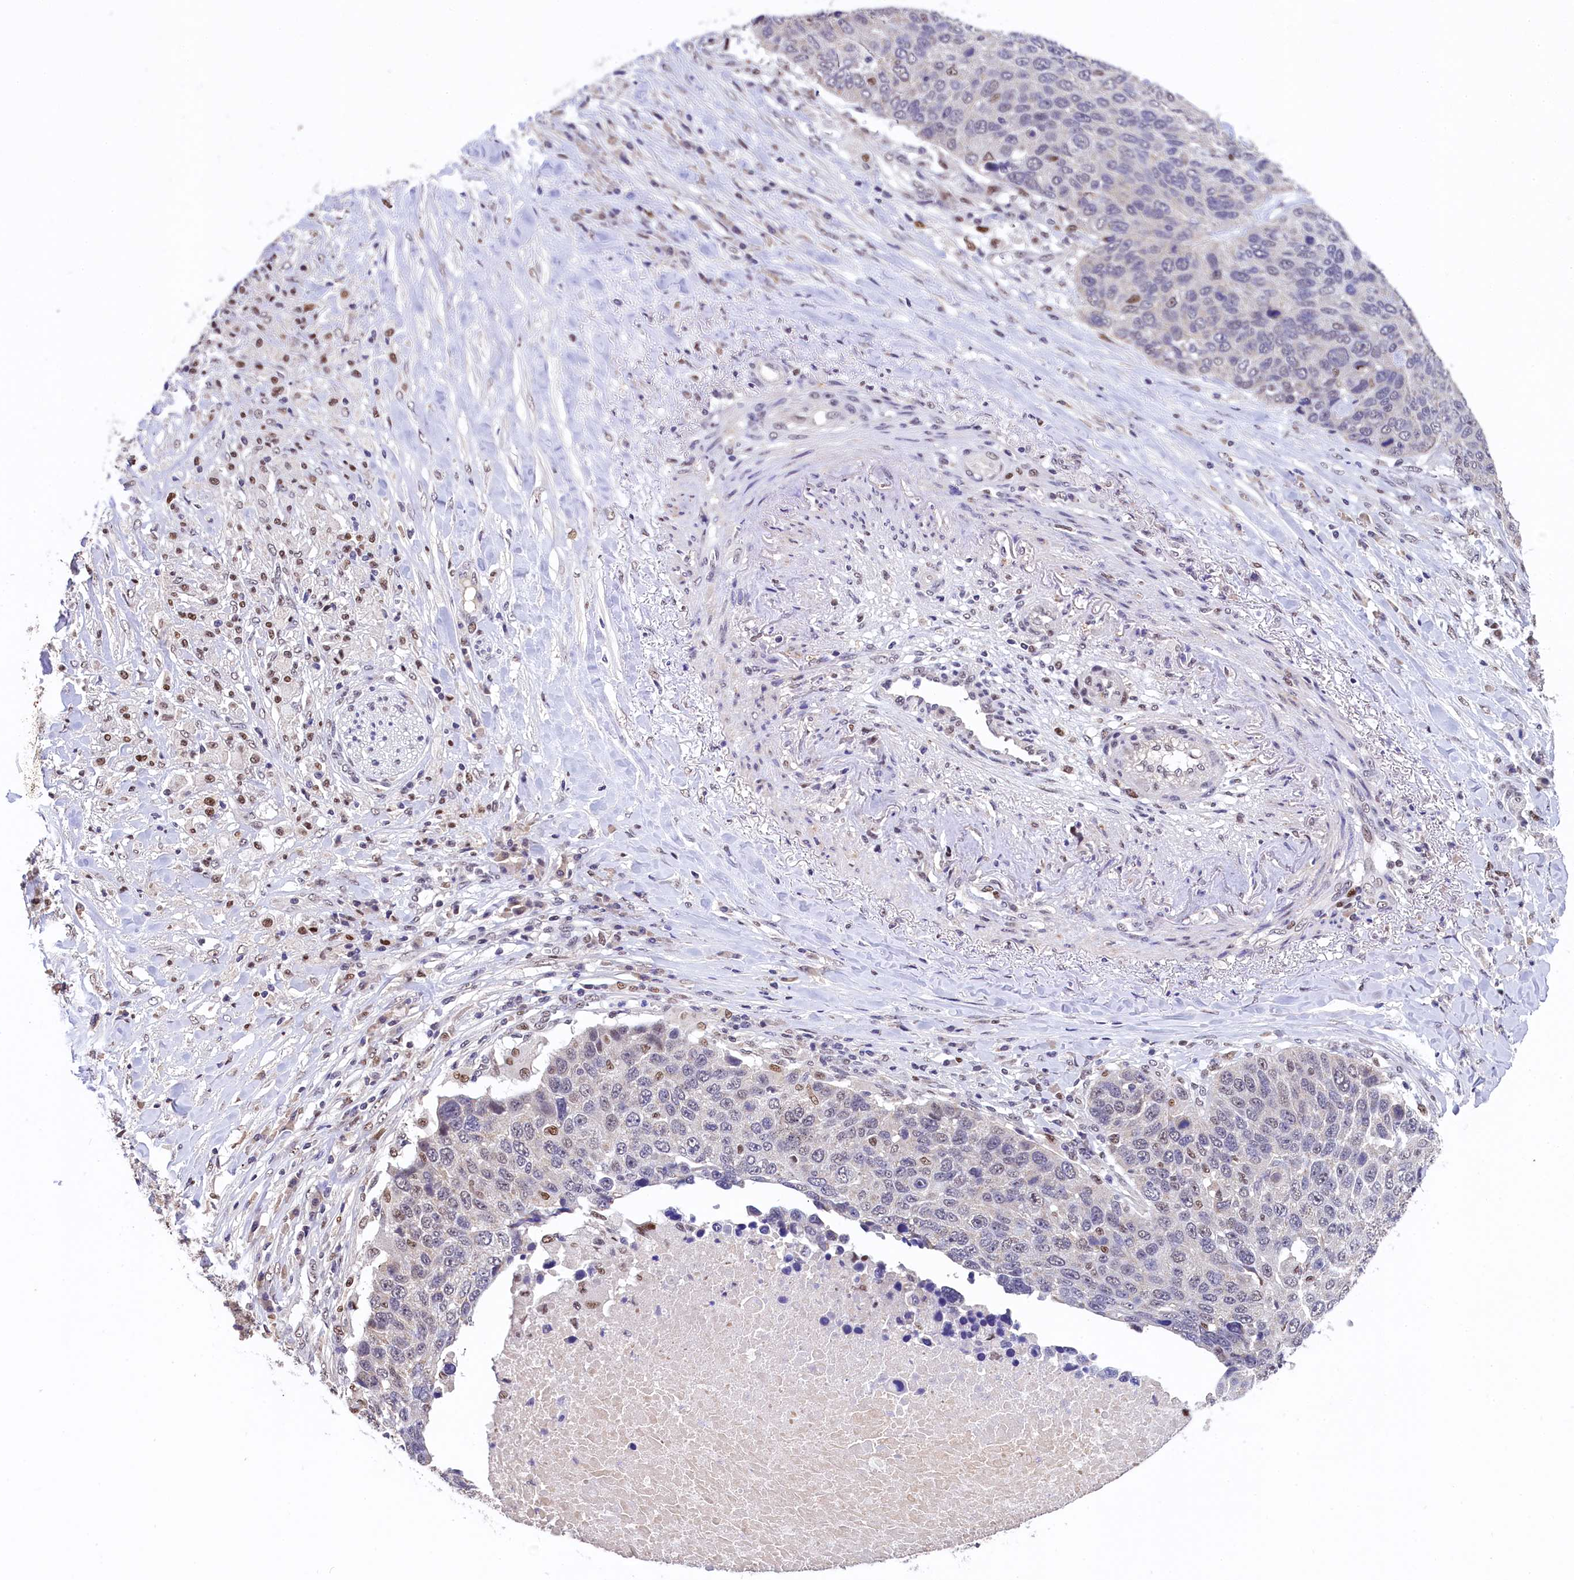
{"staining": {"intensity": "negative", "quantity": "none", "location": "none"}, "tissue": "lung cancer", "cell_type": "Tumor cells", "image_type": "cancer", "snomed": [{"axis": "morphology", "description": "Normal tissue, NOS"}, {"axis": "morphology", "description": "Squamous cell carcinoma, NOS"}, {"axis": "topography", "description": "Lymph node"}, {"axis": "topography", "description": "Lung"}], "caption": "Immunohistochemical staining of lung squamous cell carcinoma shows no significant expression in tumor cells.", "gene": "HECTD4", "patient": {"sex": "male", "age": 66}}